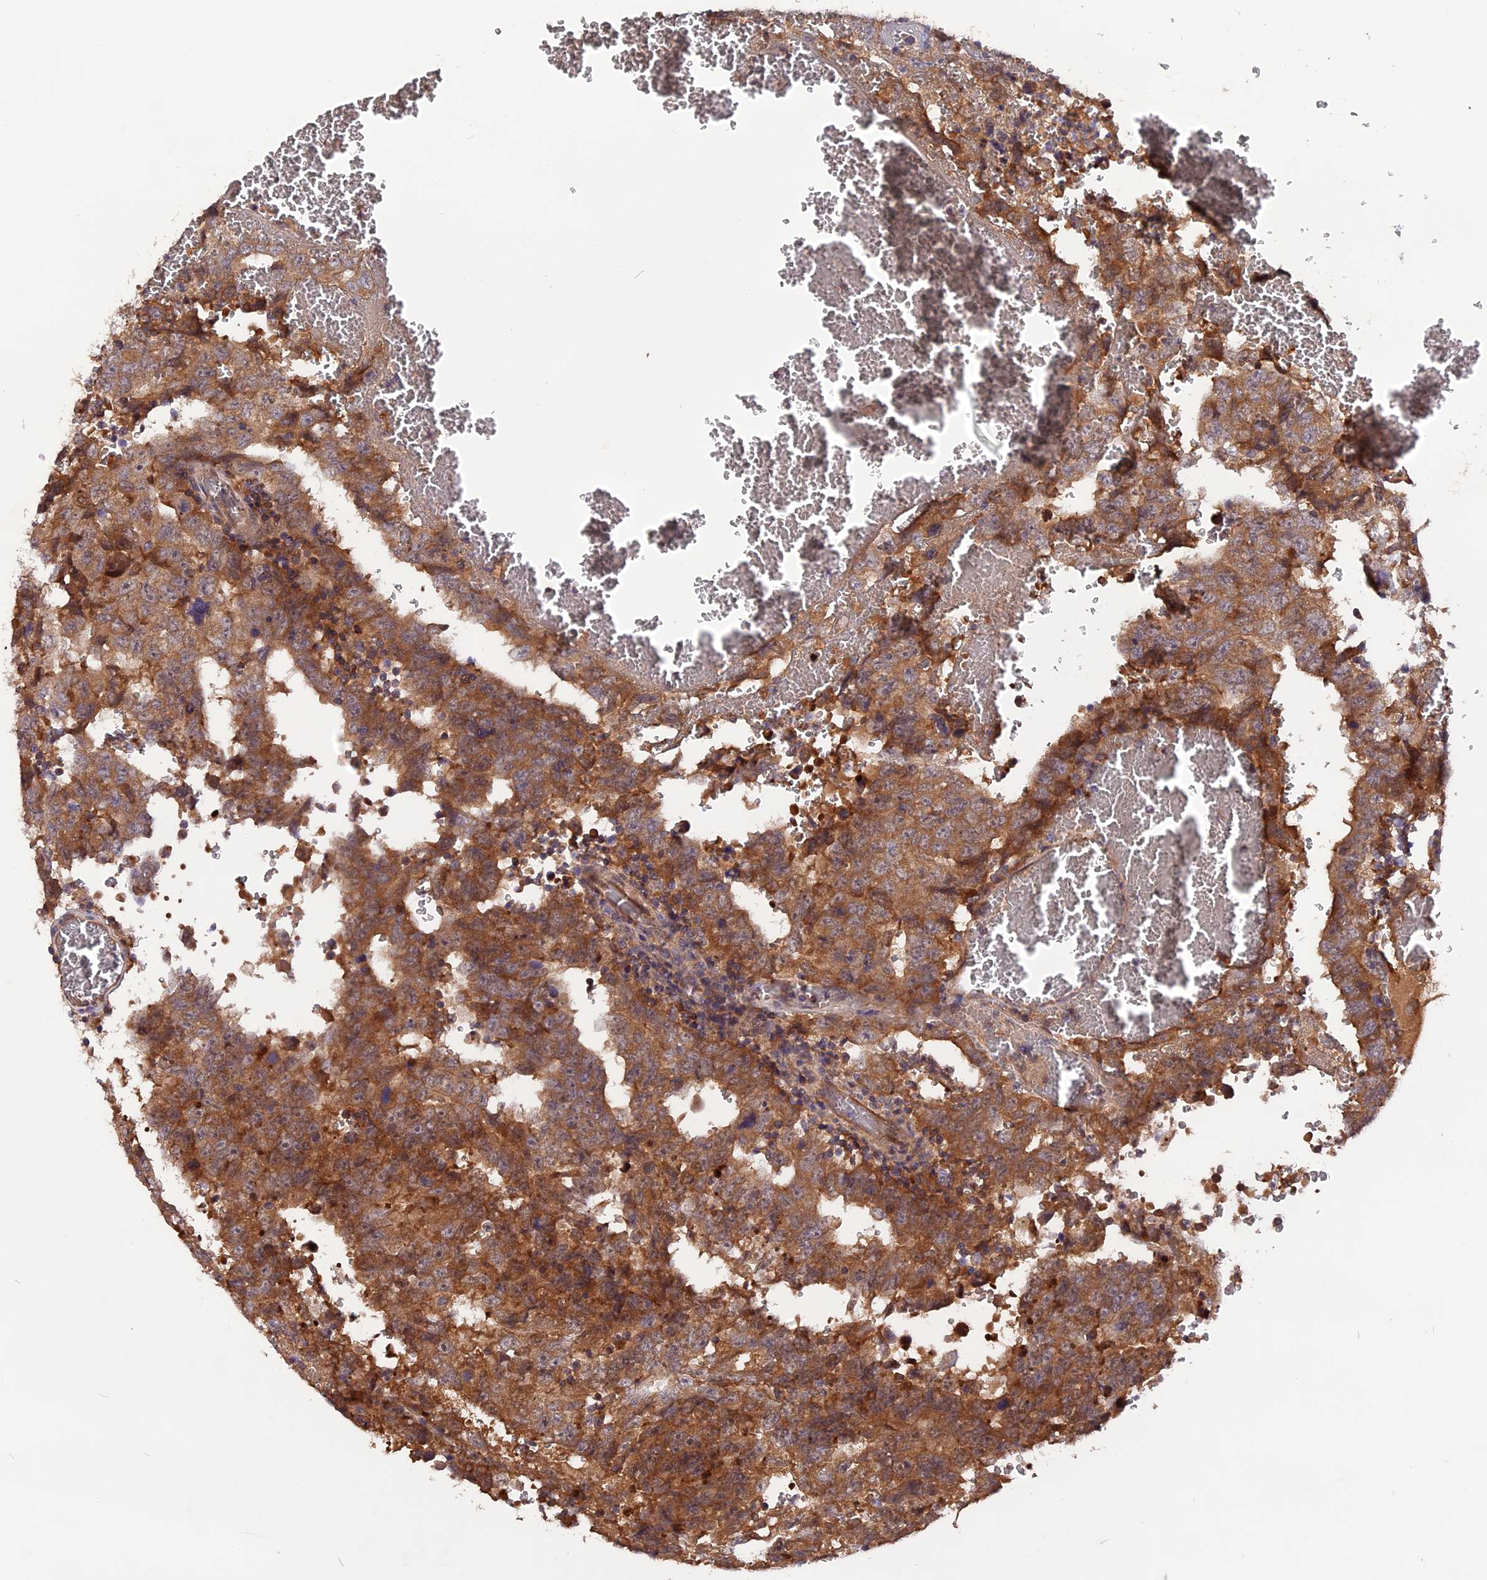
{"staining": {"intensity": "moderate", "quantity": ">75%", "location": "cytoplasmic/membranous"}, "tissue": "testis cancer", "cell_type": "Tumor cells", "image_type": "cancer", "snomed": [{"axis": "morphology", "description": "Carcinoma, Embryonal, NOS"}, {"axis": "topography", "description": "Testis"}], "caption": "Human testis cancer stained with a brown dye demonstrates moderate cytoplasmic/membranous positive expression in approximately >75% of tumor cells.", "gene": "MARK4", "patient": {"sex": "male", "age": 26}}